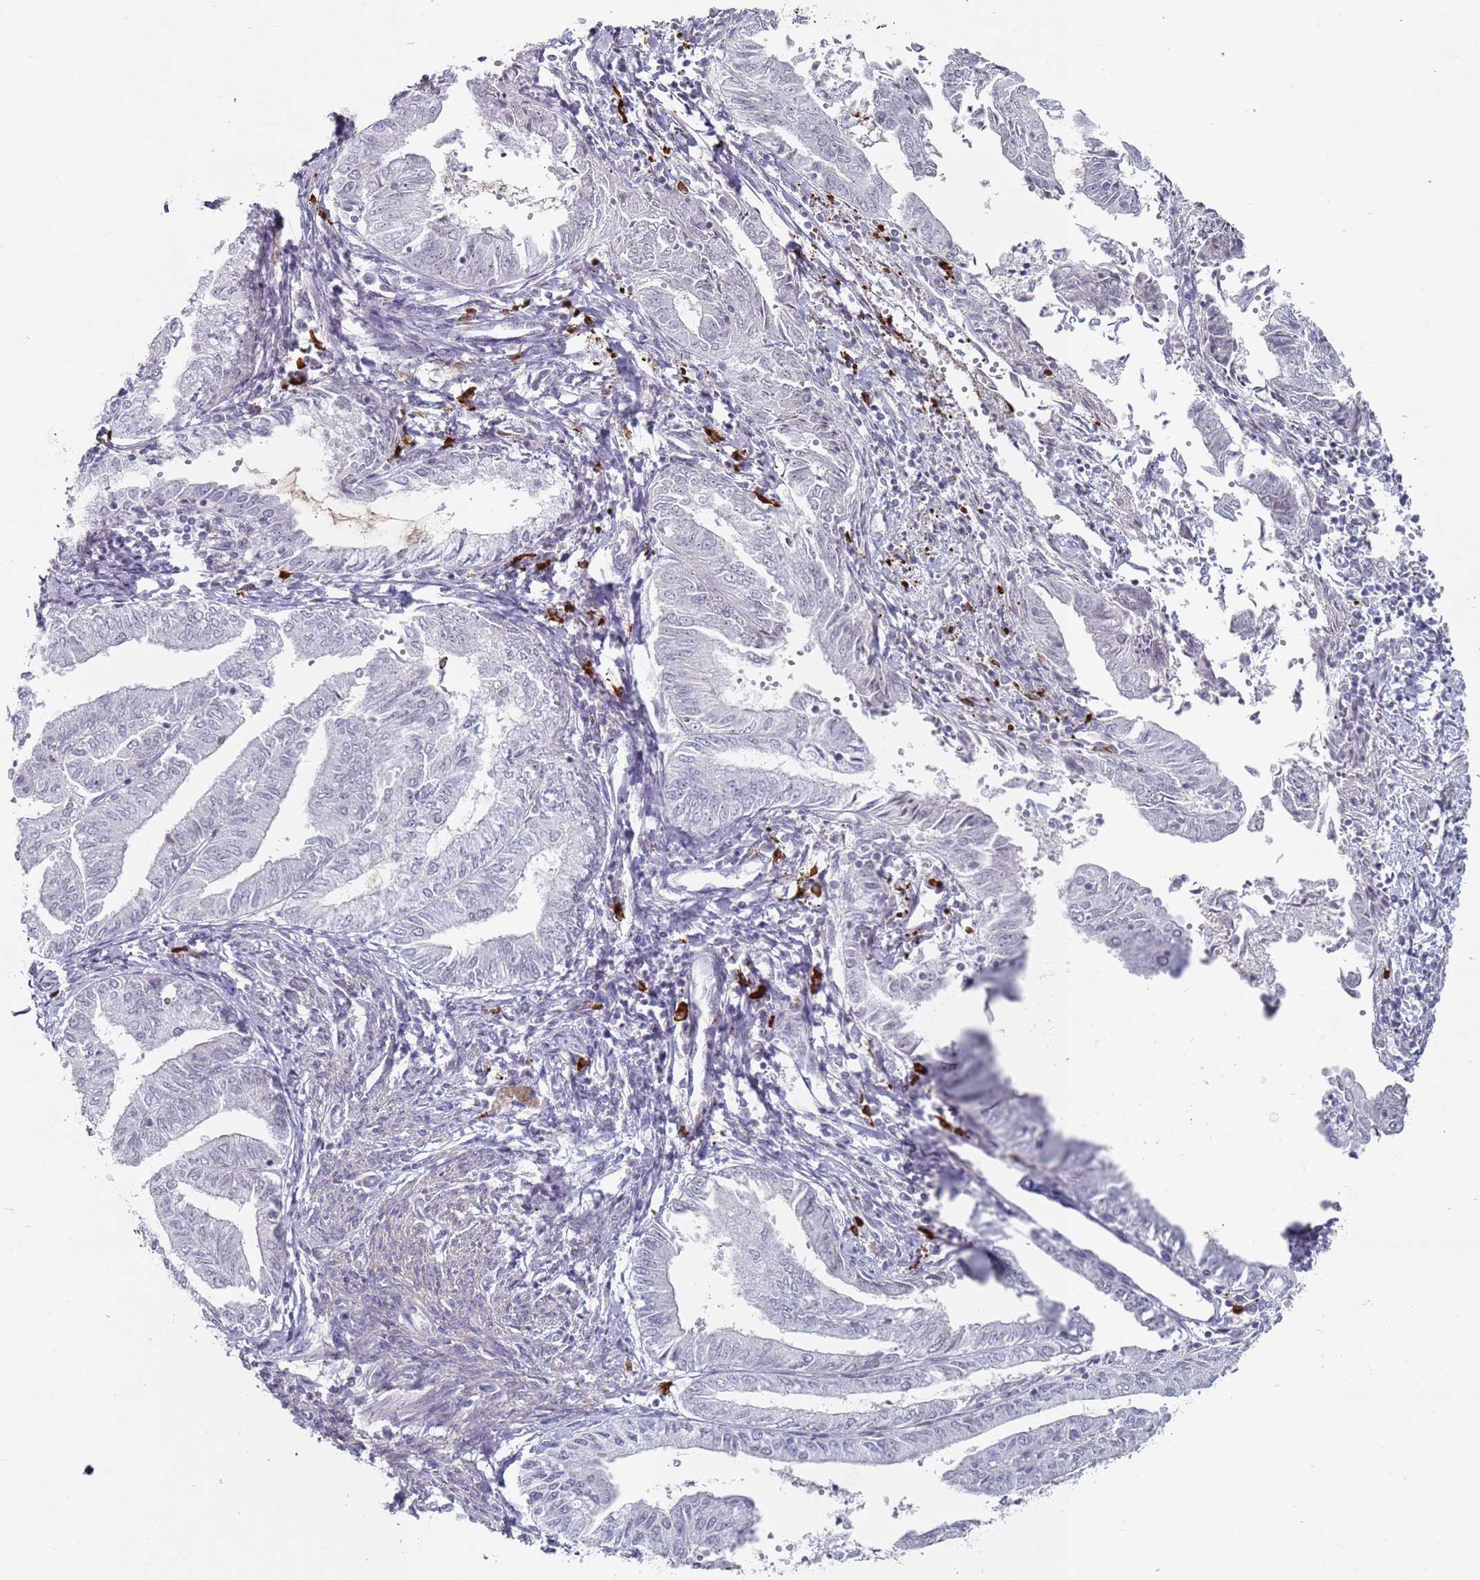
{"staining": {"intensity": "negative", "quantity": "none", "location": "none"}, "tissue": "endometrial cancer", "cell_type": "Tumor cells", "image_type": "cancer", "snomed": [{"axis": "morphology", "description": "Adenocarcinoma, NOS"}, {"axis": "topography", "description": "Endometrium"}], "caption": "Tumor cells are negative for brown protein staining in endometrial adenocarcinoma.", "gene": "ATF6B", "patient": {"sex": "female", "age": 66}}